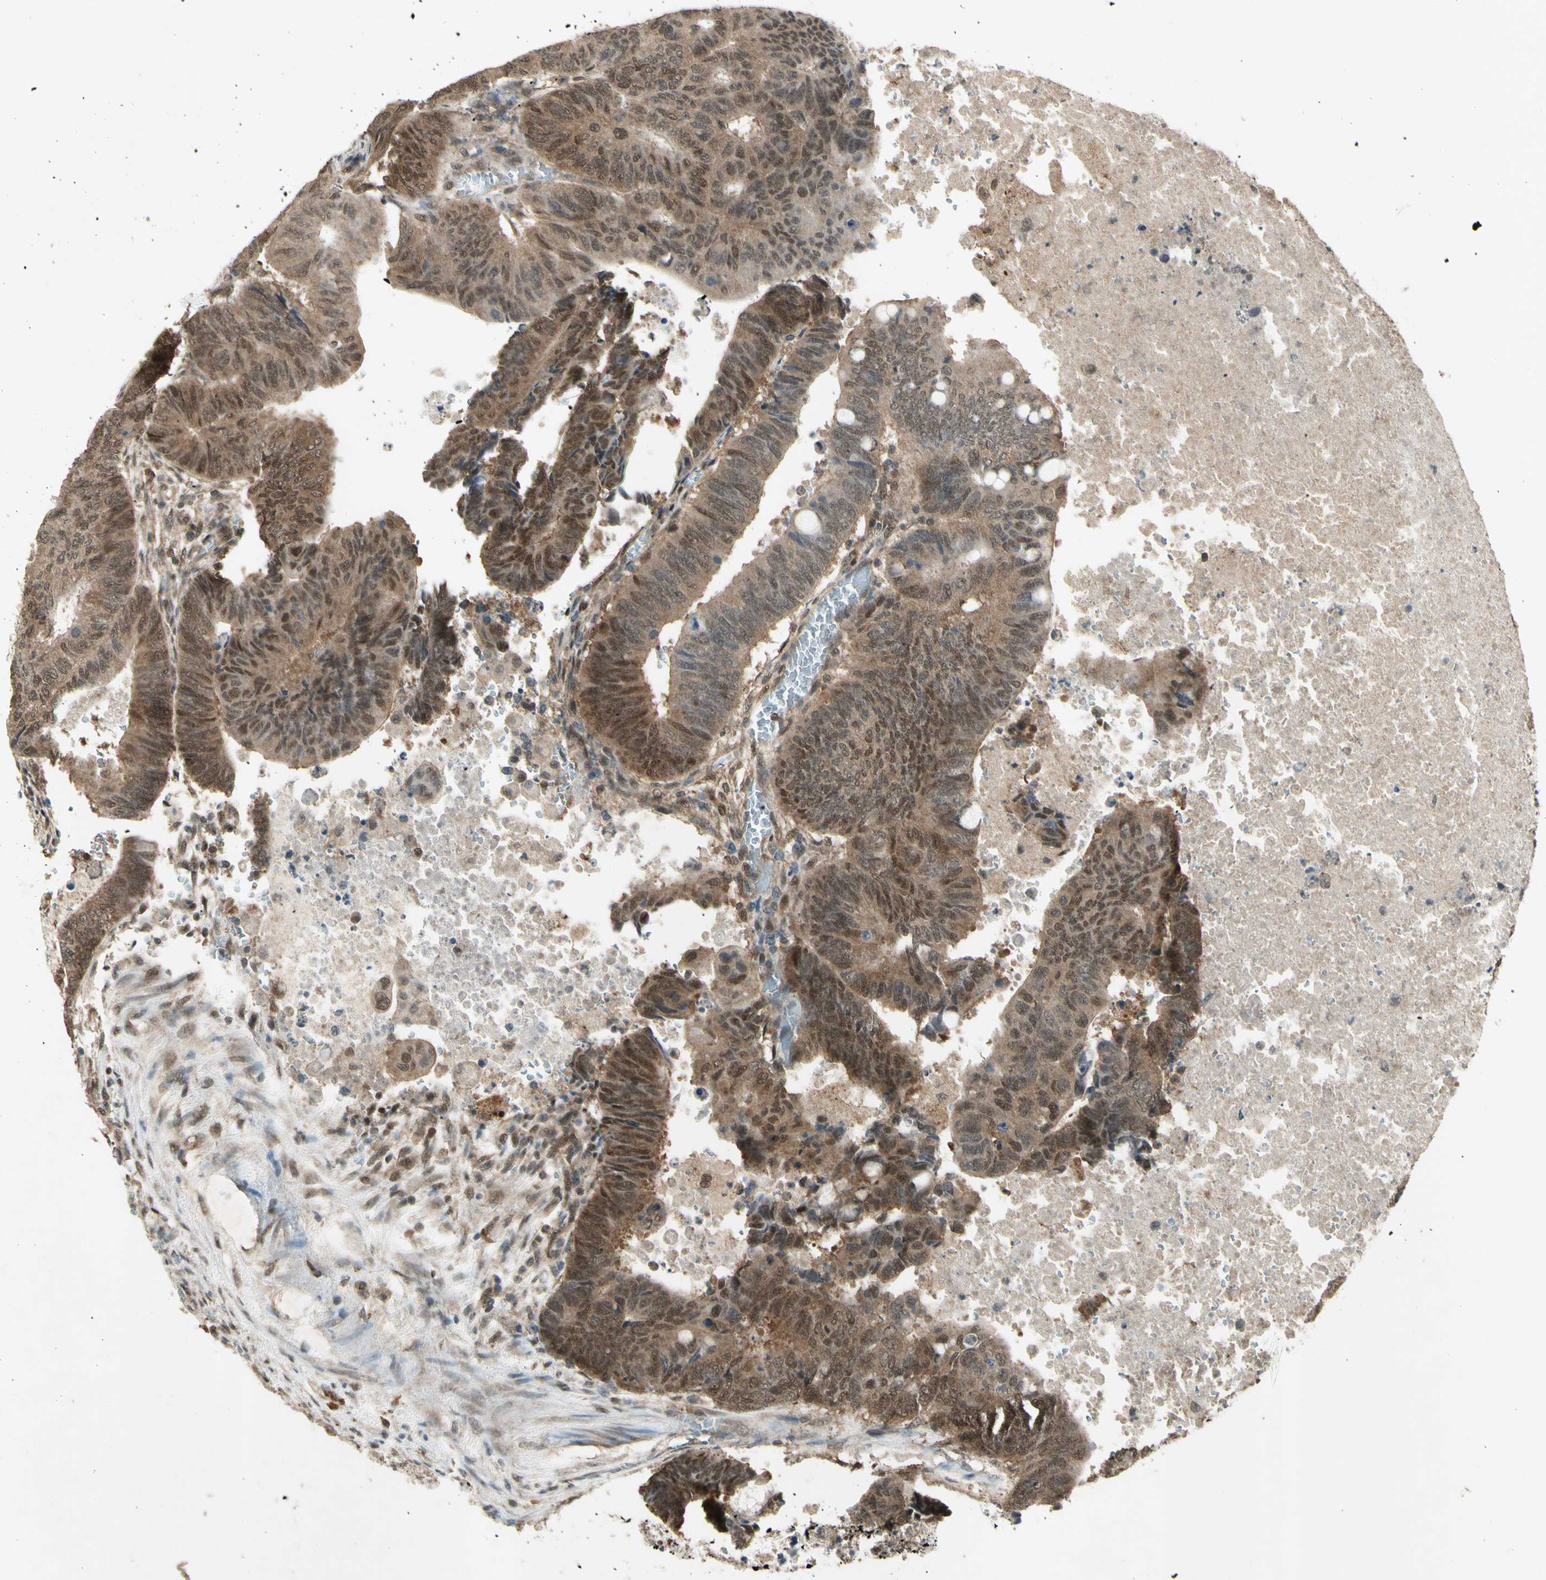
{"staining": {"intensity": "moderate", "quantity": ">75%", "location": "cytoplasmic/membranous,nuclear"}, "tissue": "colorectal cancer", "cell_type": "Tumor cells", "image_type": "cancer", "snomed": [{"axis": "morphology", "description": "Normal tissue, NOS"}, {"axis": "morphology", "description": "Adenocarcinoma, NOS"}, {"axis": "topography", "description": "Rectum"}, {"axis": "topography", "description": "Peripheral nerve tissue"}], "caption": "A medium amount of moderate cytoplasmic/membranous and nuclear positivity is appreciated in approximately >75% of tumor cells in colorectal cancer (adenocarcinoma) tissue. (Stains: DAB (3,3'-diaminobenzidine) in brown, nuclei in blue, Microscopy: brightfield microscopy at high magnification).", "gene": "PSMD5", "patient": {"sex": "male", "age": 92}}